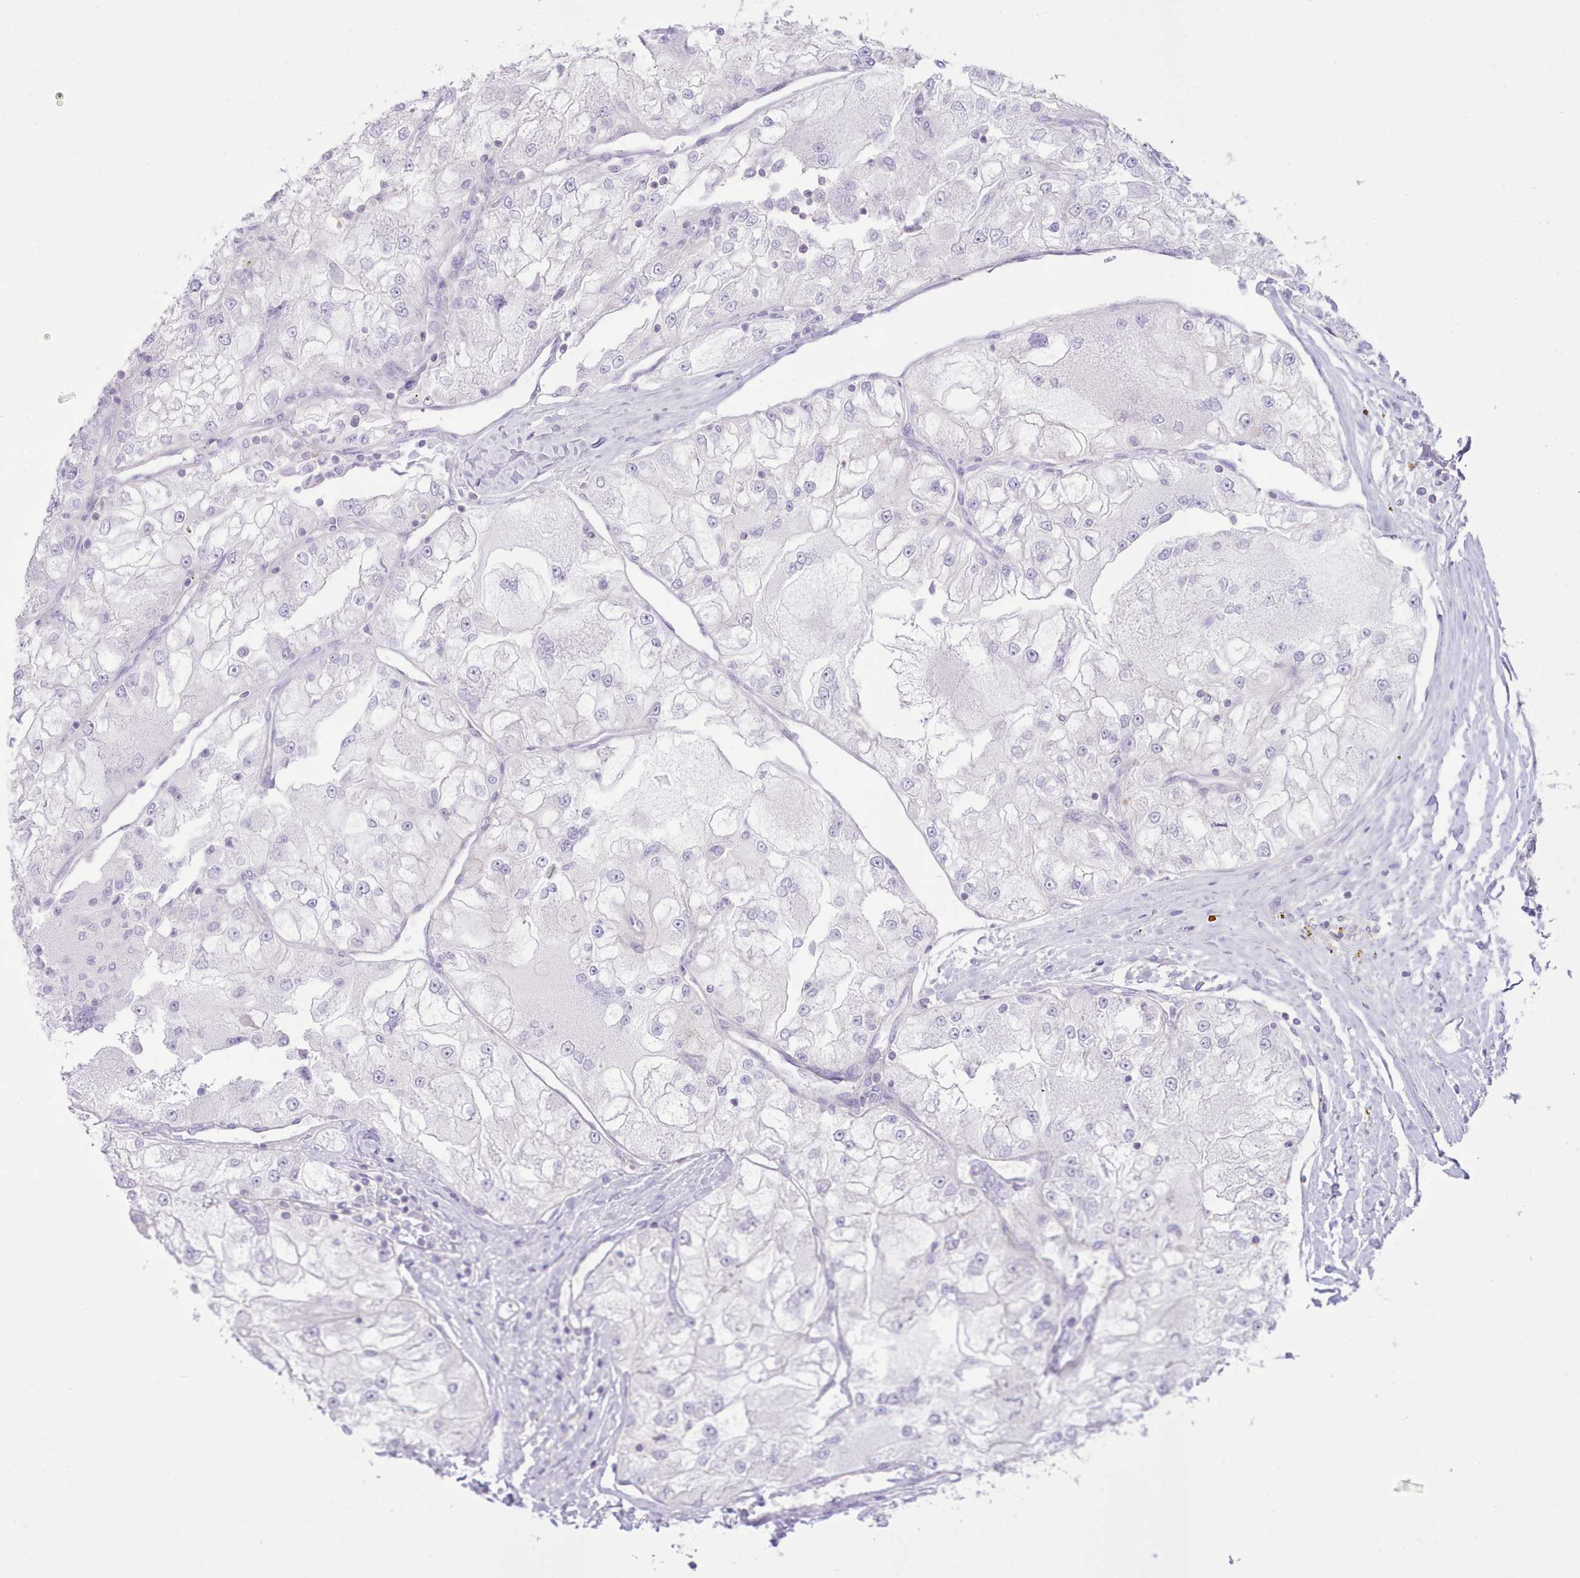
{"staining": {"intensity": "negative", "quantity": "none", "location": "none"}, "tissue": "renal cancer", "cell_type": "Tumor cells", "image_type": "cancer", "snomed": [{"axis": "morphology", "description": "Adenocarcinoma, NOS"}, {"axis": "topography", "description": "Kidney"}], "caption": "Immunohistochemical staining of adenocarcinoma (renal) reveals no significant staining in tumor cells. (Immunohistochemistry (ihc), brightfield microscopy, high magnification).", "gene": "MDFI", "patient": {"sex": "female", "age": 72}}